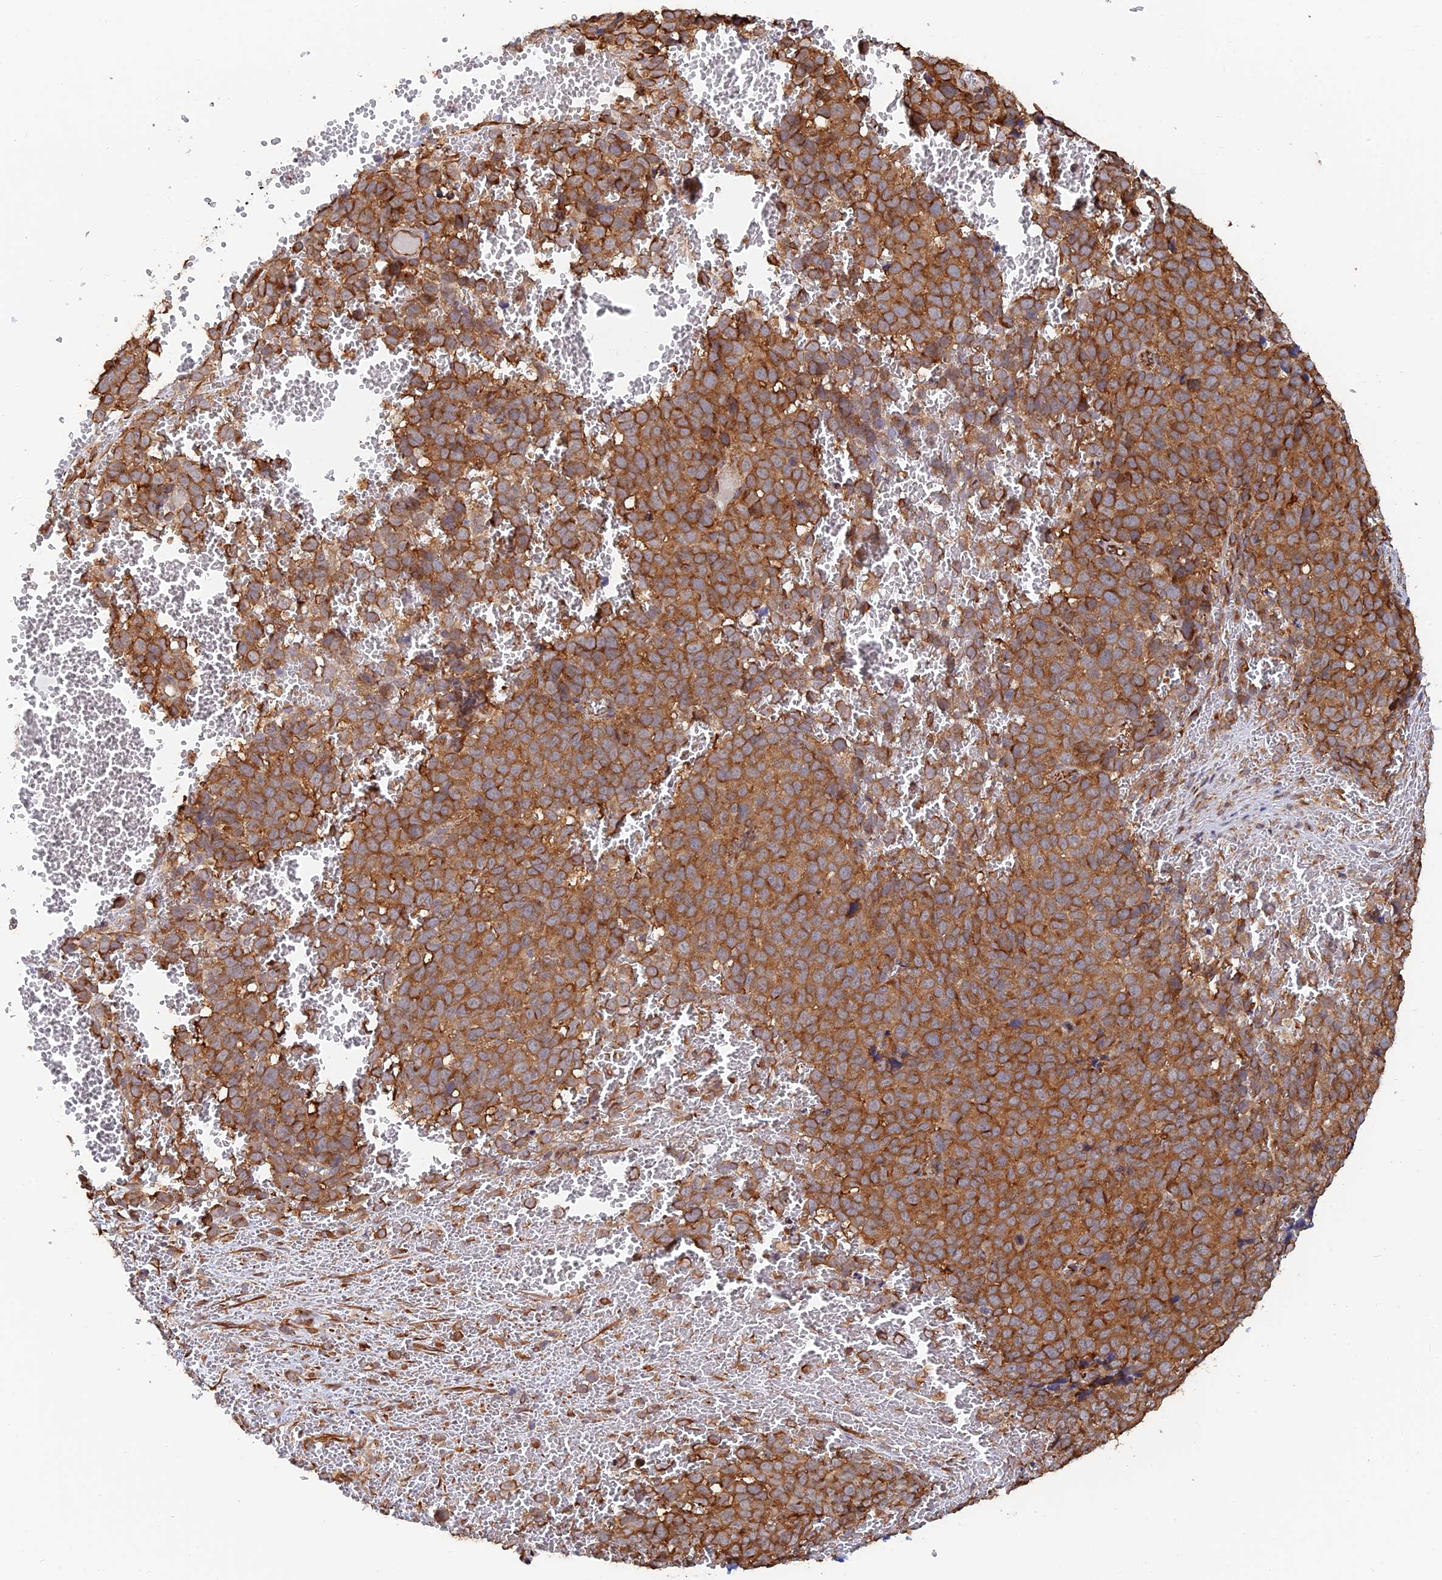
{"staining": {"intensity": "strong", "quantity": ">75%", "location": "cytoplasmic/membranous"}, "tissue": "melanoma", "cell_type": "Tumor cells", "image_type": "cancer", "snomed": [{"axis": "morphology", "description": "Malignant melanoma, NOS"}, {"axis": "topography", "description": "Nose, NOS"}], "caption": "A brown stain highlights strong cytoplasmic/membranous staining of a protein in melanoma tumor cells. Immunohistochemistry stains the protein of interest in brown and the nuclei are stained blue.", "gene": "WBP11", "patient": {"sex": "female", "age": 48}}